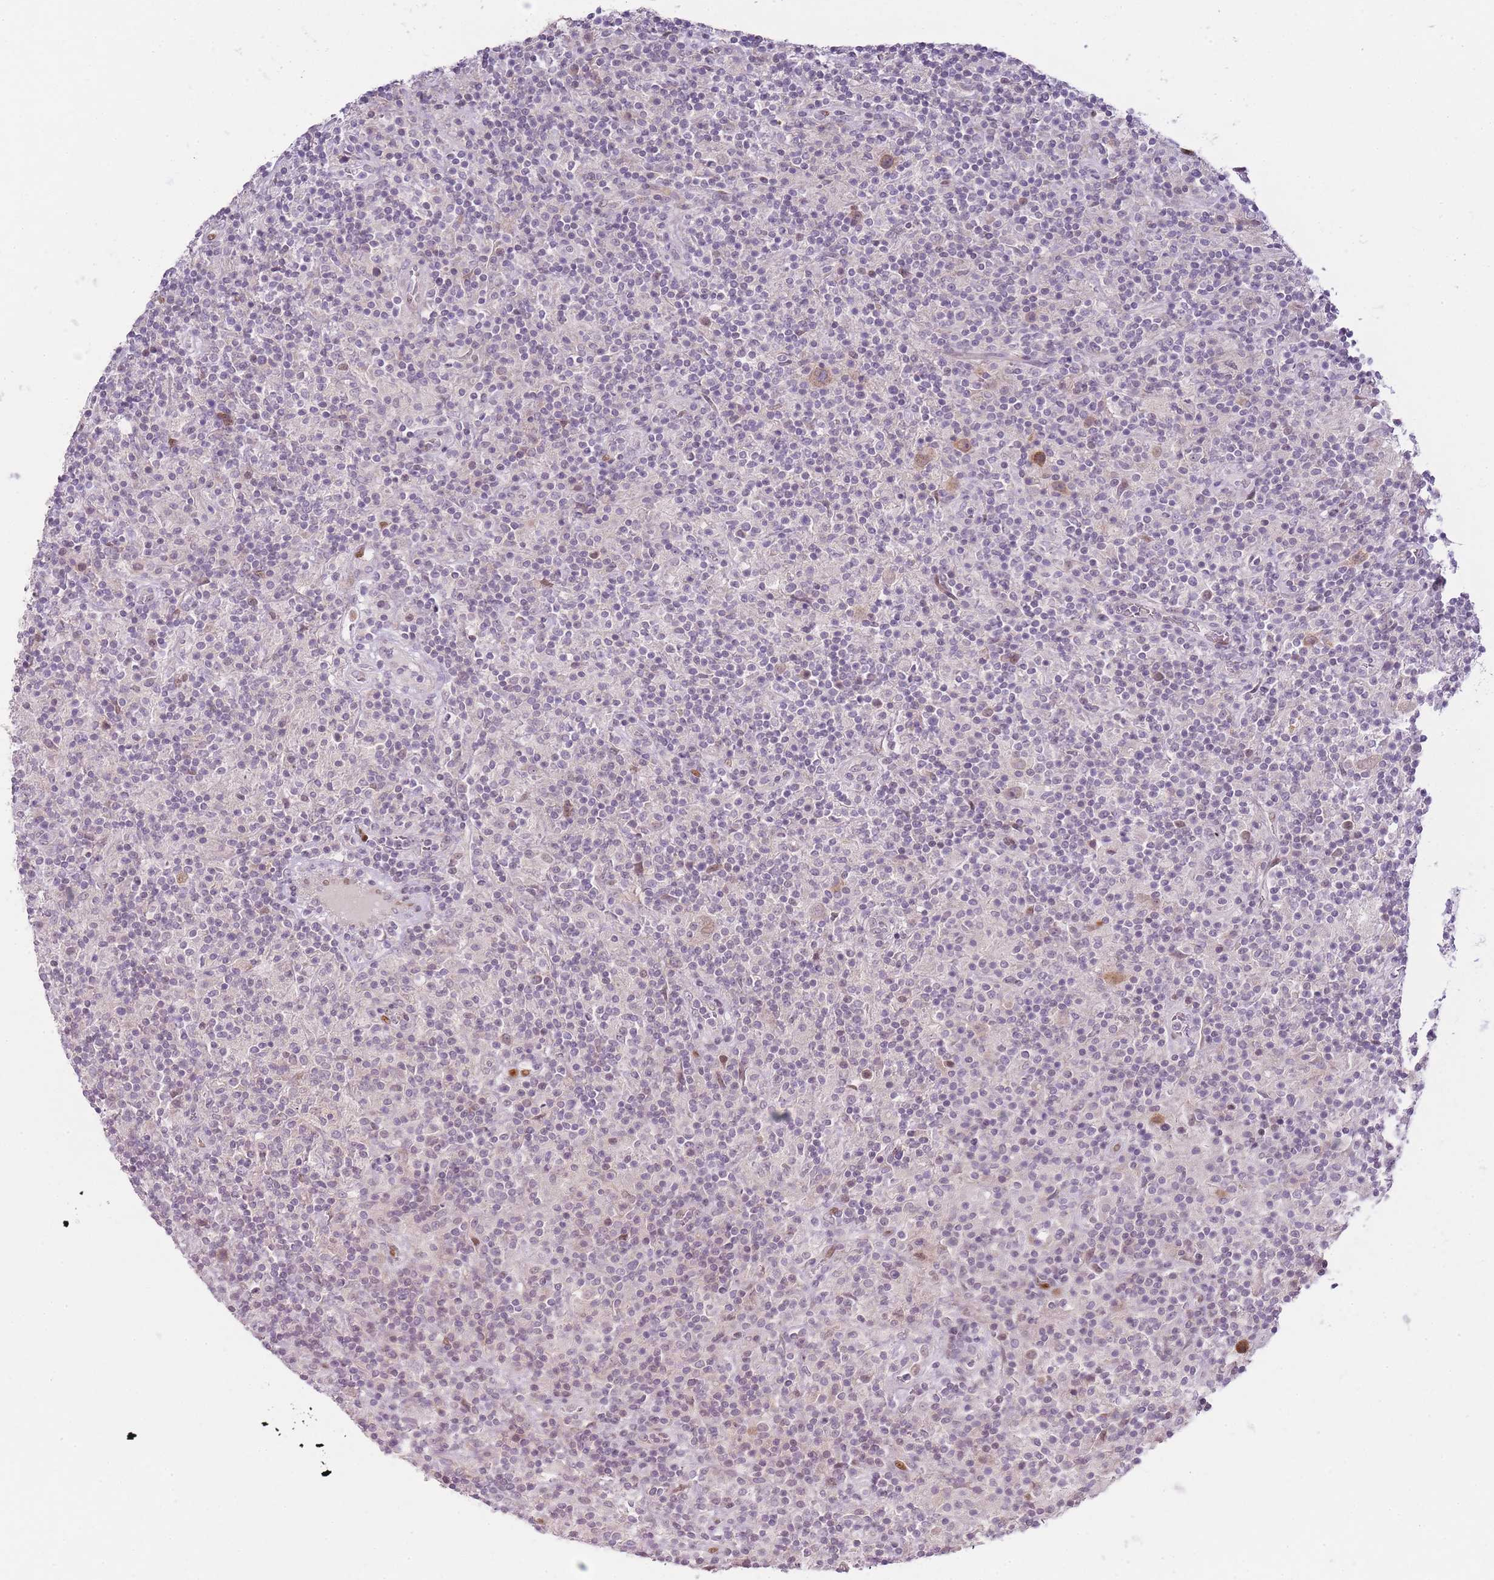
{"staining": {"intensity": "moderate", "quantity": "25%-75%", "location": "cytoplasmic/membranous,nuclear"}, "tissue": "lymphoma", "cell_type": "Tumor cells", "image_type": "cancer", "snomed": [{"axis": "morphology", "description": "Hodgkin's disease, NOS"}, {"axis": "topography", "description": "Lymph node"}], "caption": "Tumor cells display moderate cytoplasmic/membranous and nuclear staining in approximately 25%-75% of cells in lymphoma.", "gene": "OGG1", "patient": {"sex": "male", "age": 70}}